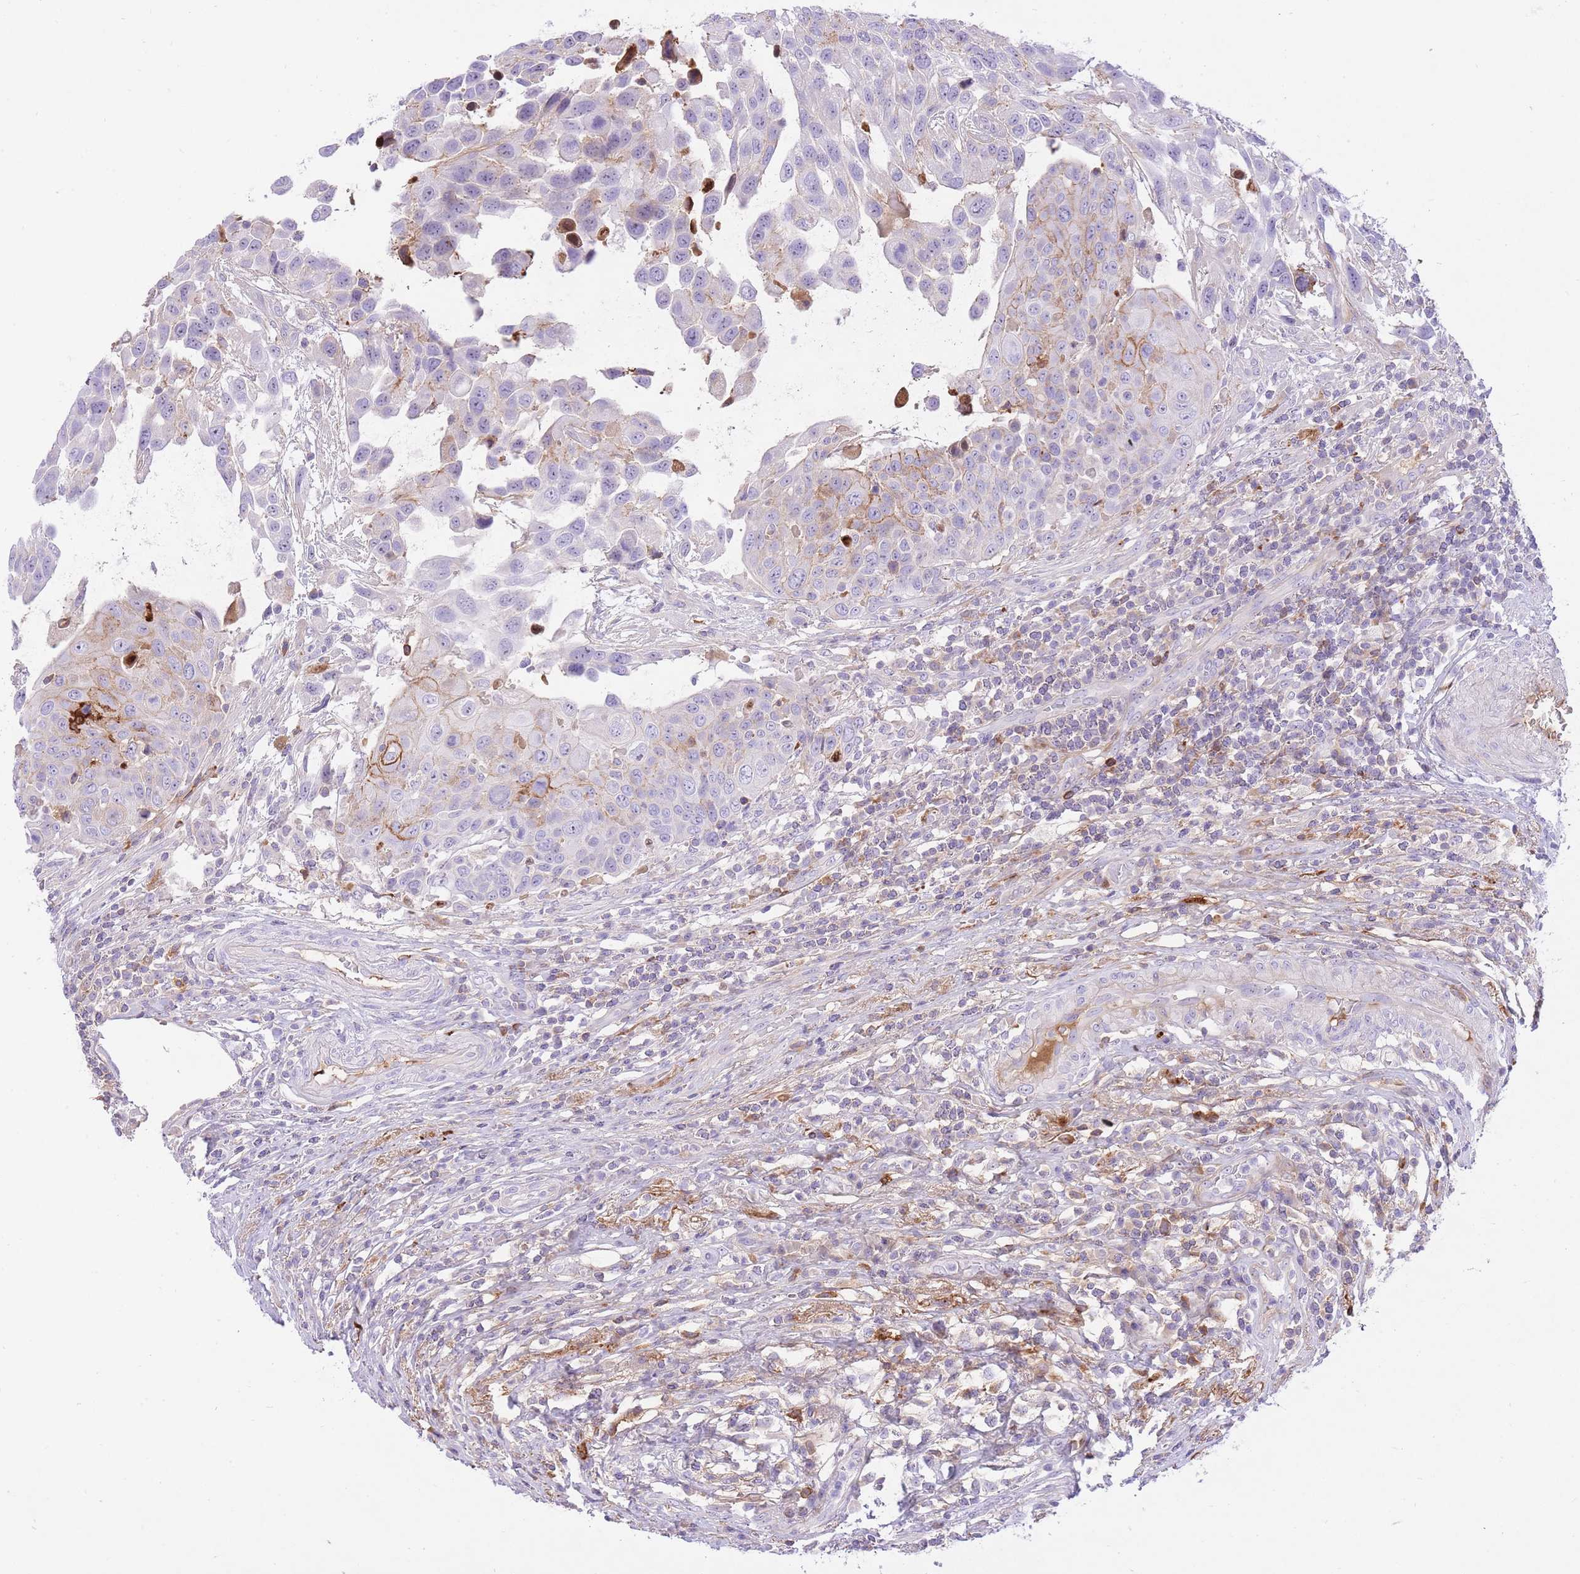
{"staining": {"intensity": "moderate", "quantity": "<25%", "location": "cytoplasmic/membranous"}, "tissue": "urothelial cancer", "cell_type": "Tumor cells", "image_type": "cancer", "snomed": [{"axis": "morphology", "description": "Urothelial carcinoma, High grade"}, {"axis": "topography", "description": "Urinary bladder"}], "caption": "High-grade urothelial carcinoma was stained to show a protein in brown. There is low levels of moderate cytoplasmic/membranous staining in approximately <25% of tumor cells.", "gene": "HRG", "patient": {"sex": "female", "age": 70}}